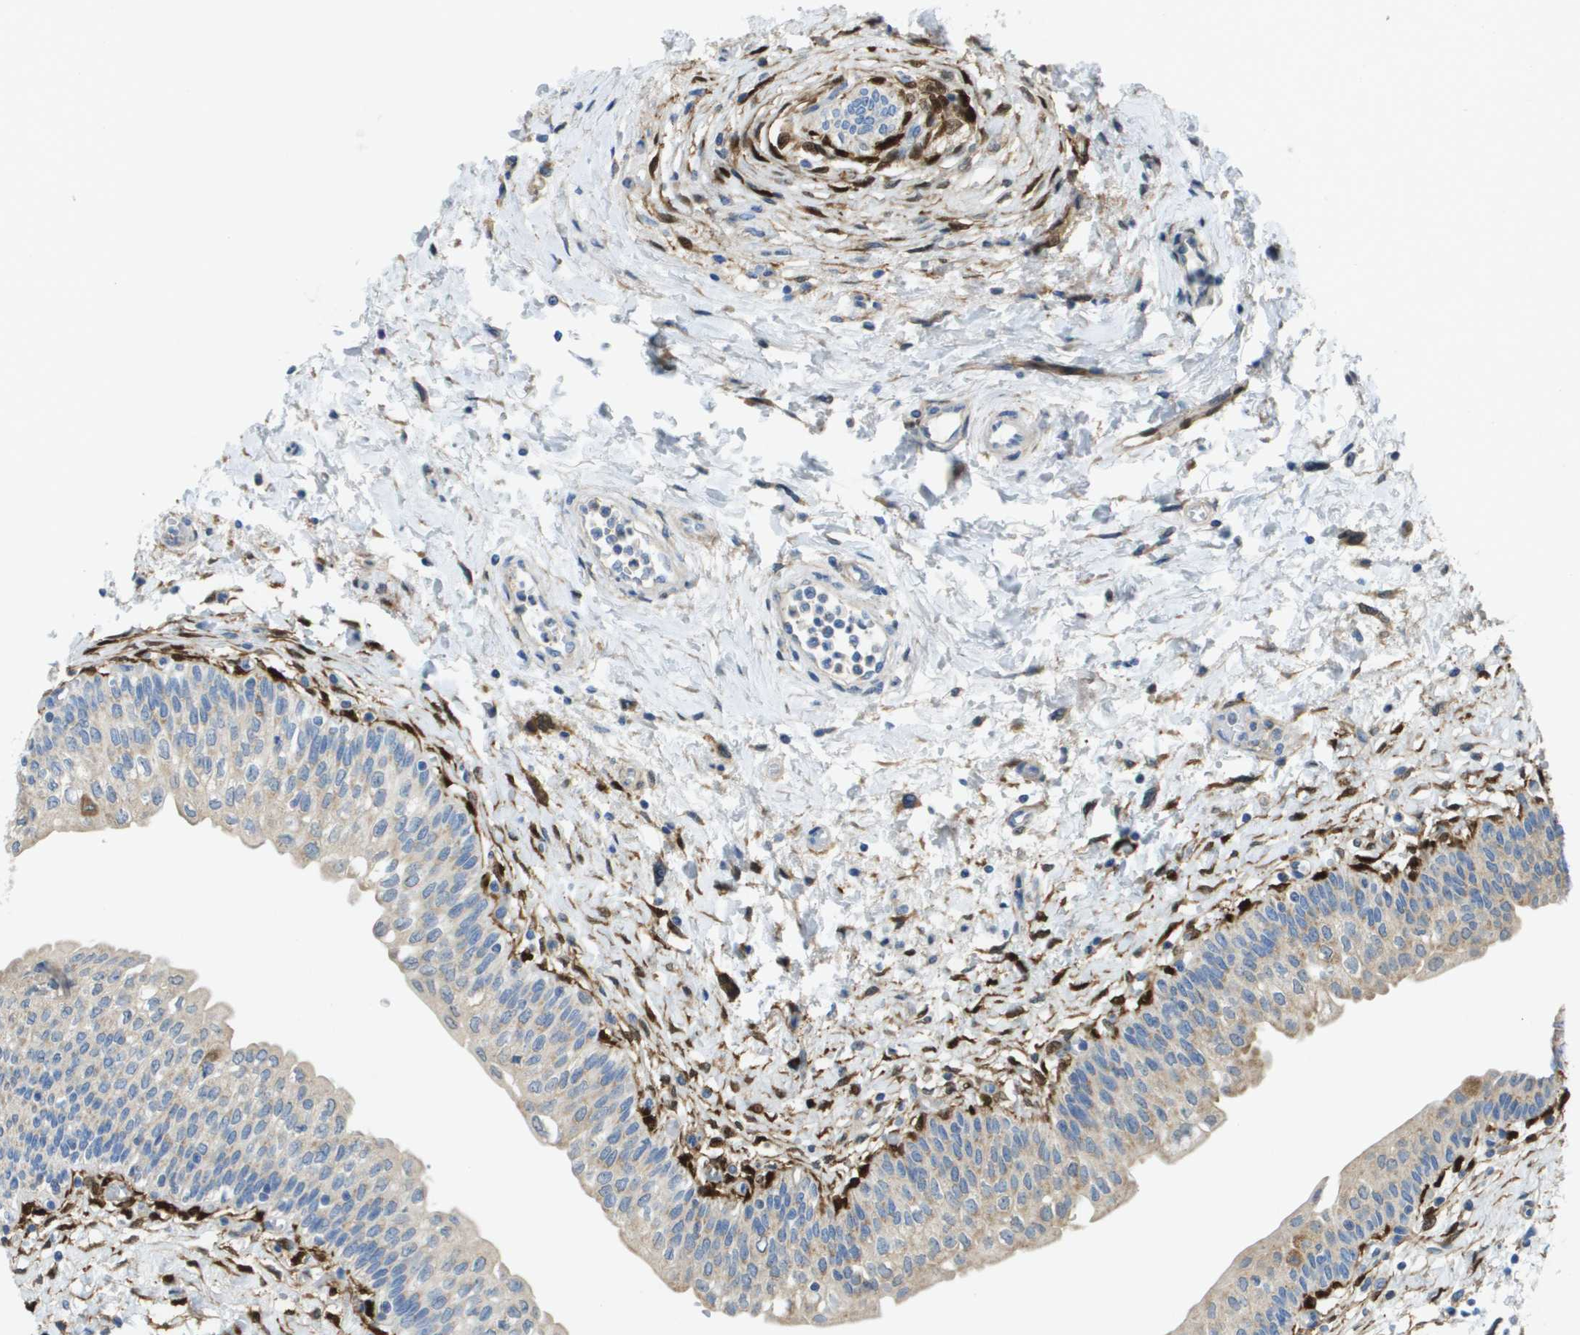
{"staining": {"intensity": "weak", "quantity": ">75%", "location": "cytoplasmic/membranous"}, "tissue": "urinary bladder", "cell_type": "Urothelial cells", "image_type": "normal", "snomed": [{"axis": "morphology", "description": "Normal tissue, NOS"}, {"axis": "topography", "description": "Urinary bladder"}], "caption": "A micrograph of urinary bladder stained for a protein exhibits weak cytoplasmic/membranous brown staining in urothelial cells. (DAB (3,3'-diaminobenzidine) IHC, brown staining for protein, blue staining for nuclei).", "gene": "CYGB", "patient": {"sex": "male", "age": 55}}